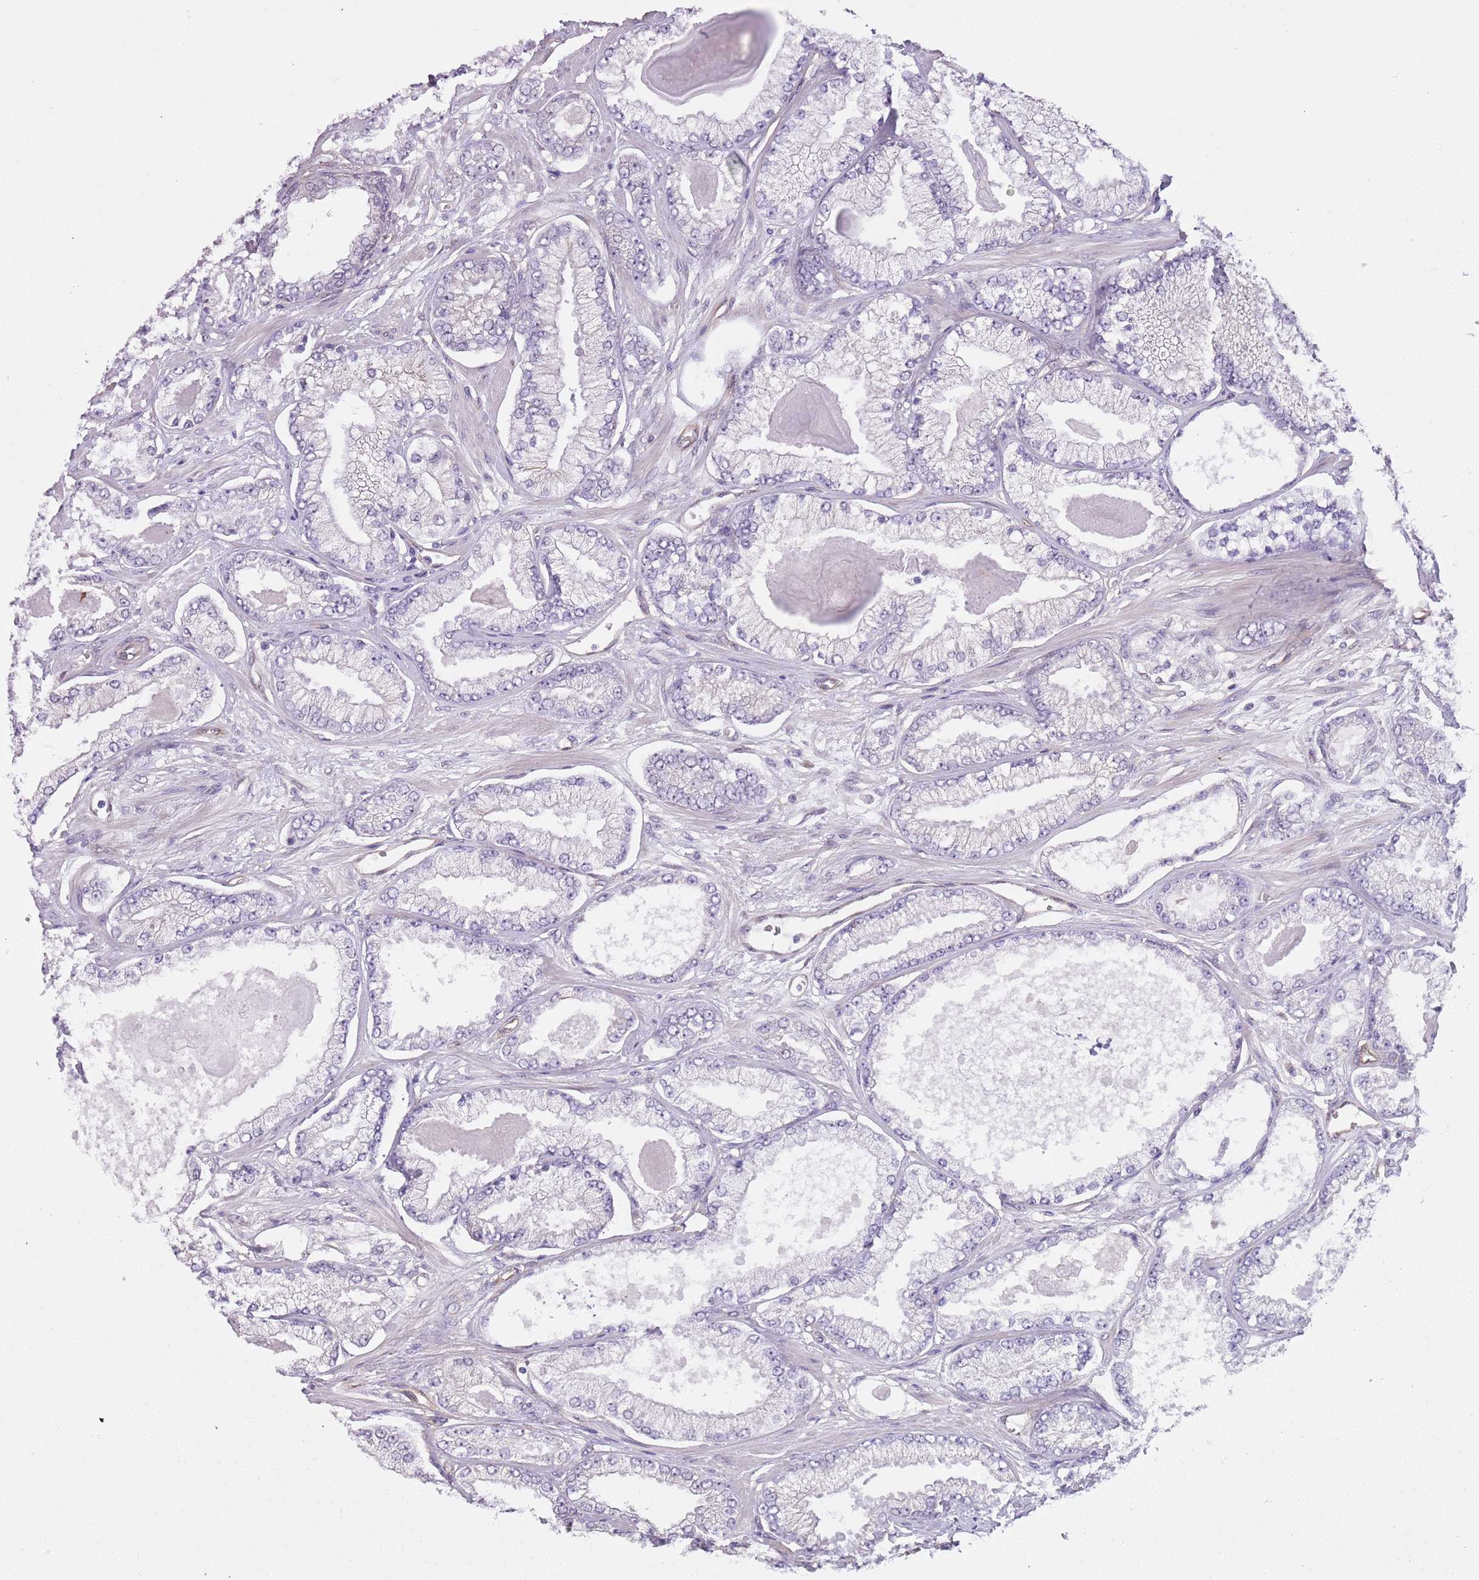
{"staining": {"intensity": "negative", "quantity": "none", "location": "none"}, "tissue": "prostate cancer", "cell_type": "Tumor cells", "image_type": "cancer", "snomed": [{"axis": "morphology", "description": "Adenocarcinoma, Low grade"}, {"axis": "topography", "description": "Prostate"}], "caption": "Histopathology image shows no protein staining in tumor cells of prostate cancer (adenocarcinoma (low-grade)) tissue.", "gene": "CREBZF", "patient": {"sex": "male", "age": 64}}